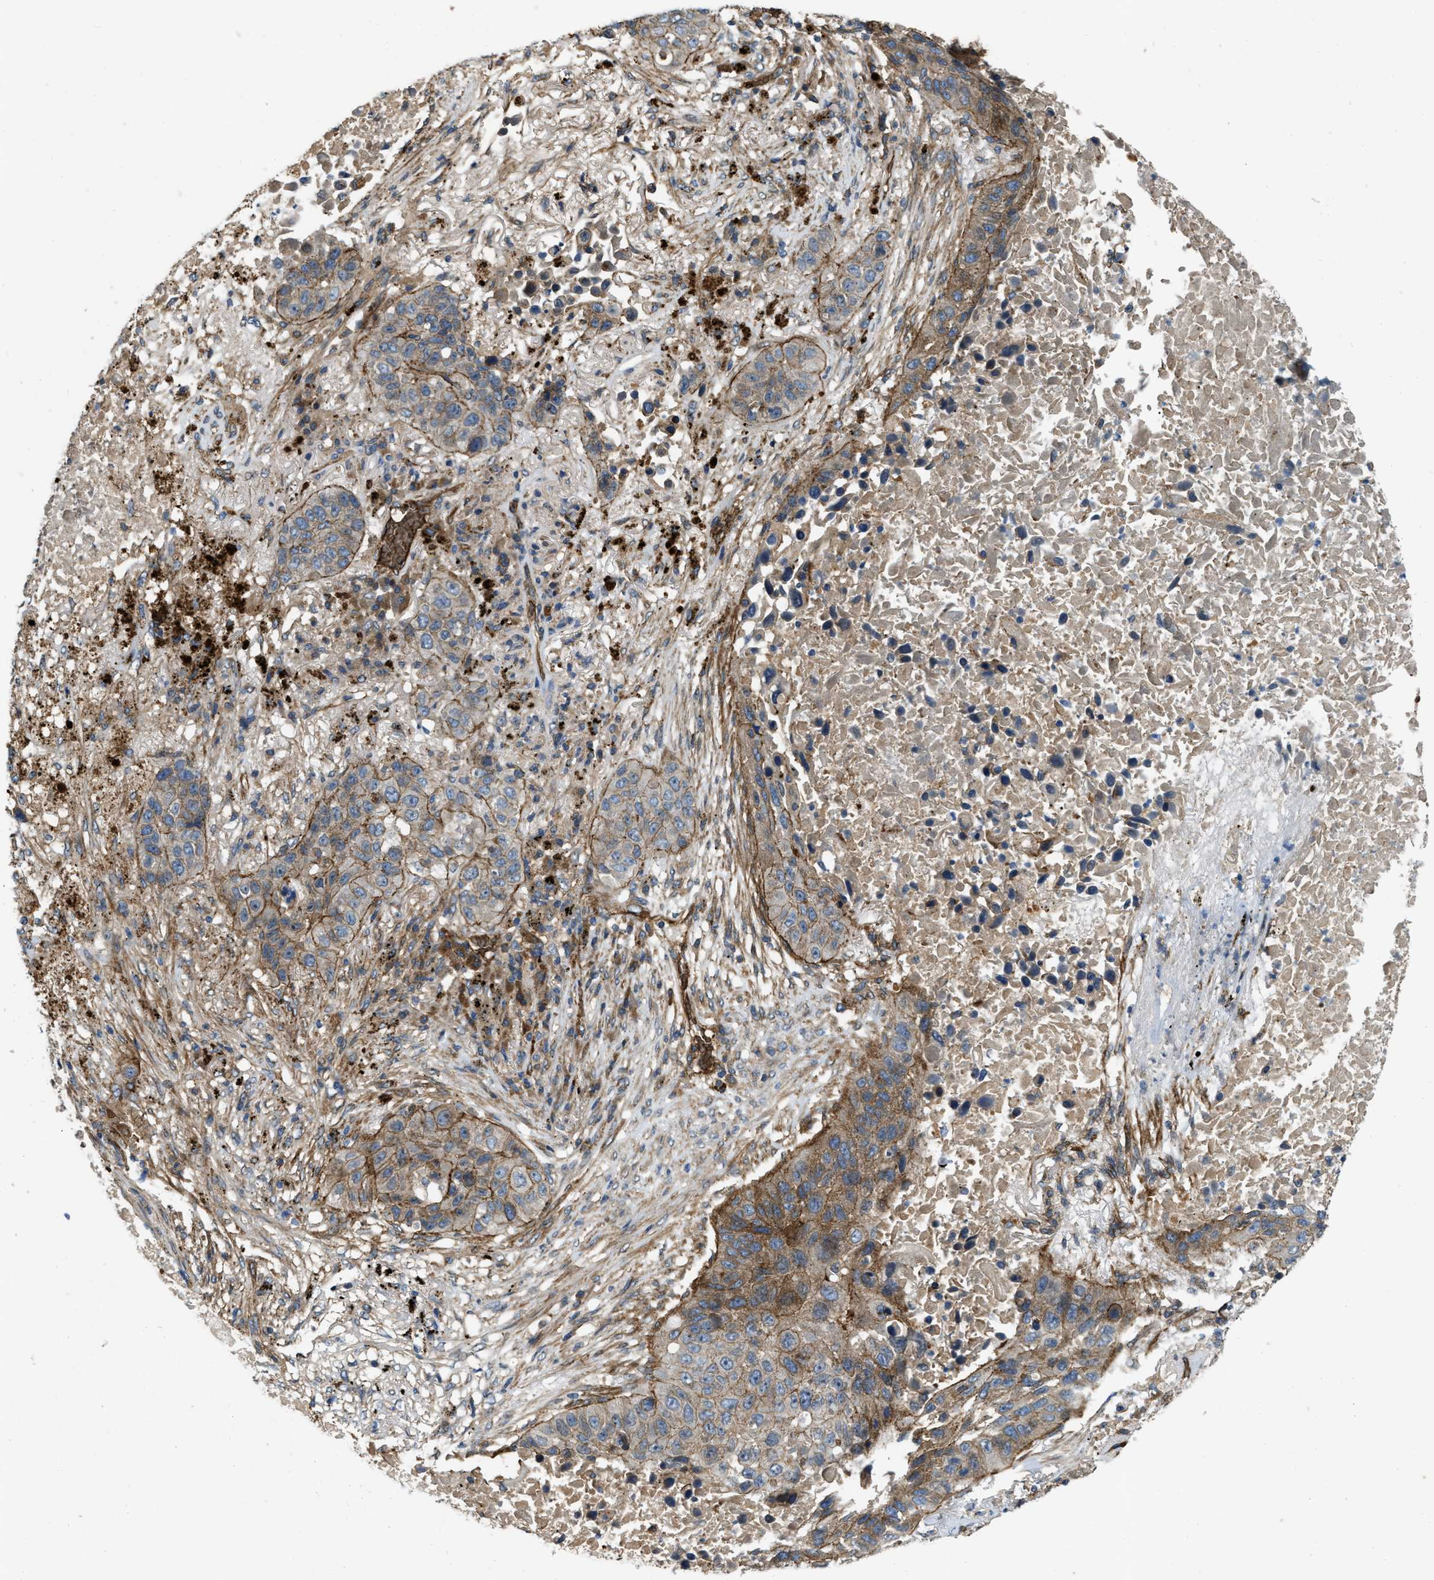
{"staining": {"intensity": "moderate", "quantity": "25%-75%", "location": "cytoplasmic/membranous"}, "tissue": "lung cancer", "cell_type": "Tumor cells", "image_type": "cancer", "snomed": [{"axis": "morphology", "description": "Squamous cell carcinoma, NOS"}, {"axis": "topography", "description": "Lung"}], "caption": "IHC image of neoplastic tissue: squamous cell carcinoma (lung) stained using immunohistochemistry demonstrates medium levels of moderate protein expression localized specifically in the cytoplasmic/membranous of tumor cells, appearing as a cytoplasmic/membranous brown color.", "gene": "ERC1", "patient": {"sex": "male", "age": 57}}